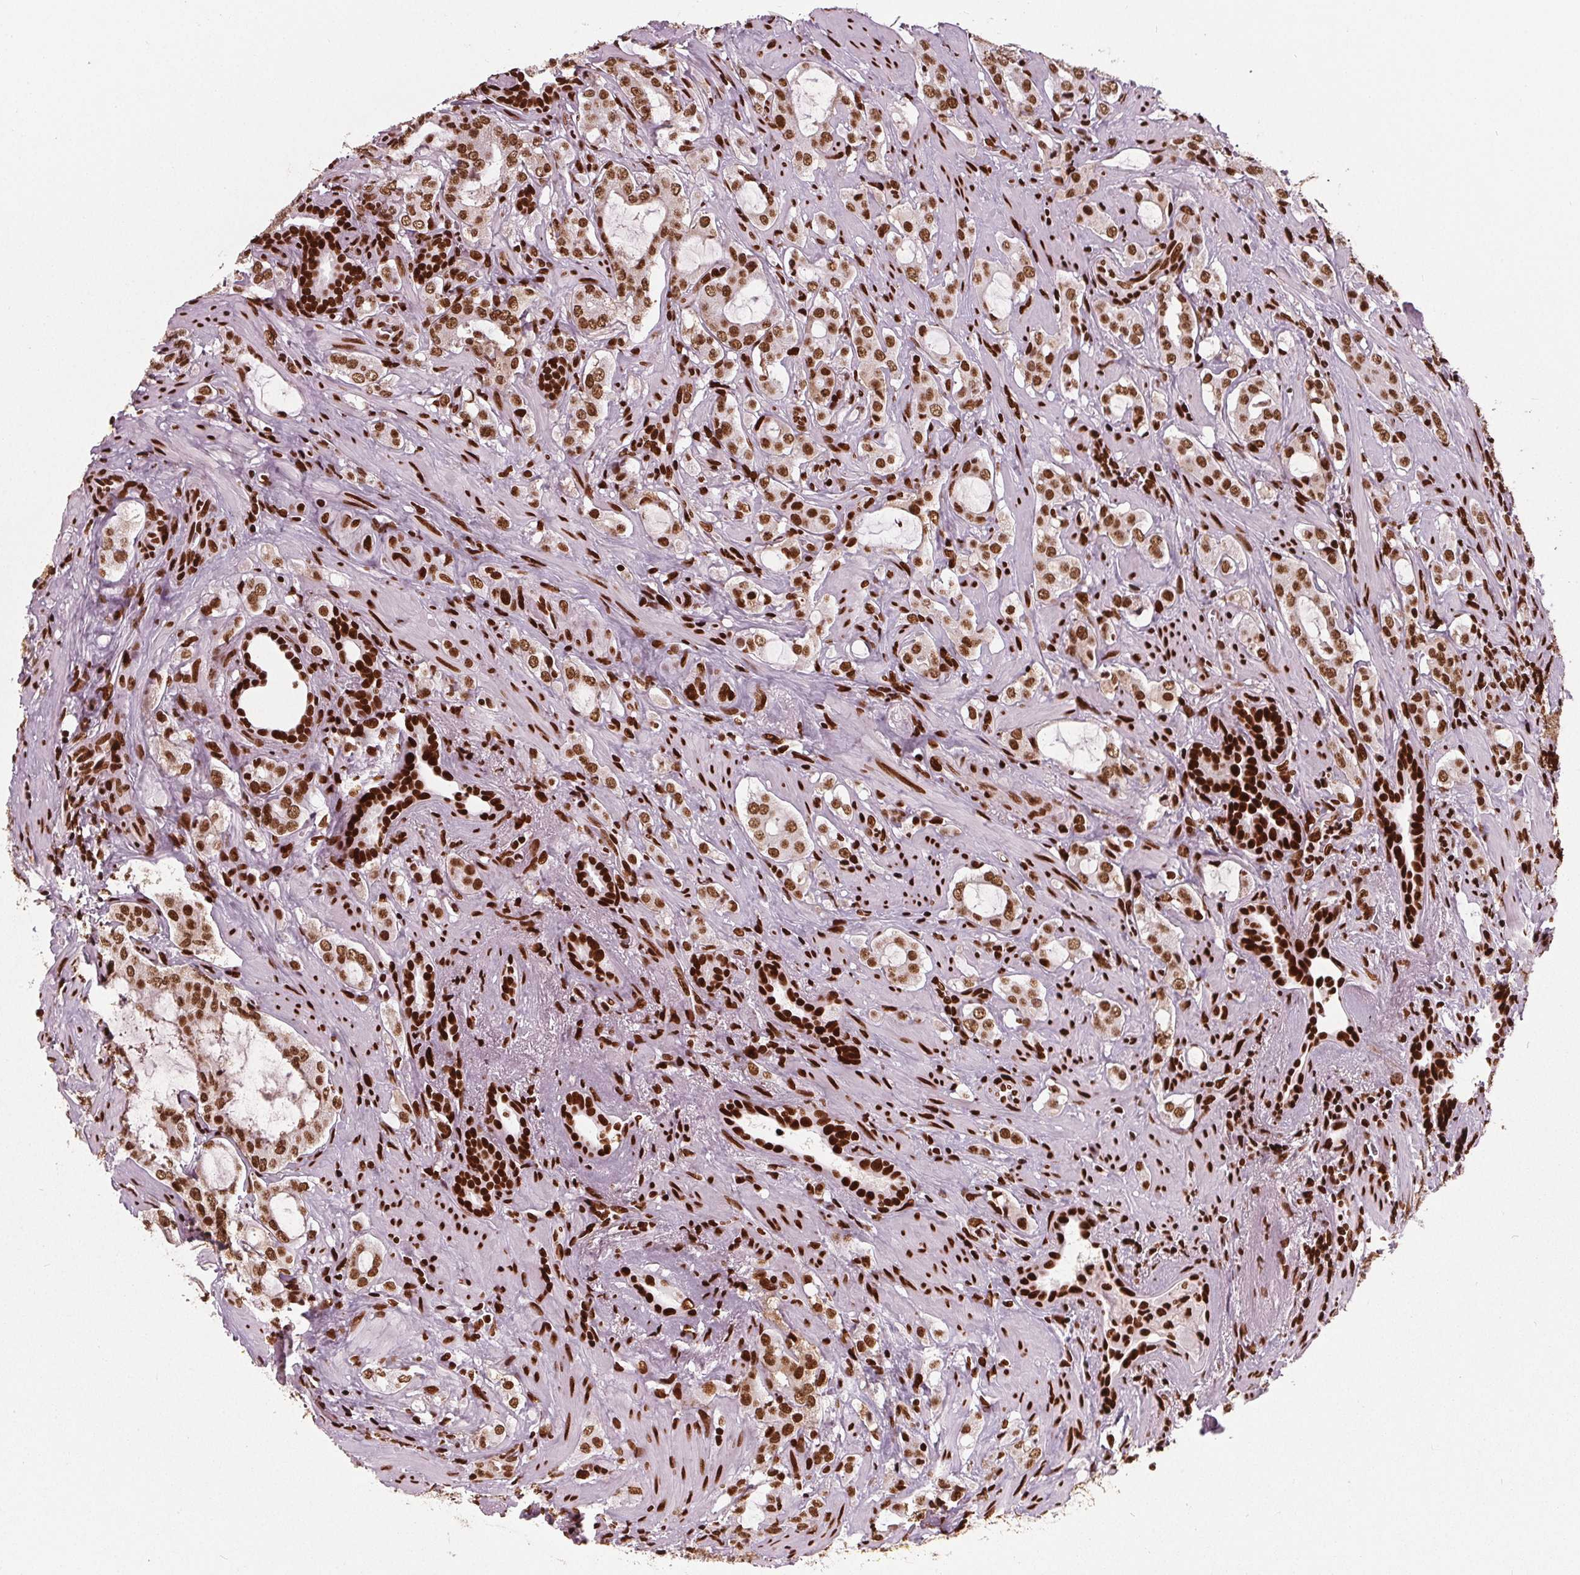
{"staining": {"intensity": "strong", "quantity": ">75%", "location": "nuclear"}, "tissue": "prostate cancer", "cell_type": "Tumor cells", "image_type": "cancer", "snomed": [{"axis": "morphology", "description": "Adenocarcinoma, NOS"}, {"axis": "topography", "description": "Prostate"}], "caption": "This is an image of IHC staining of prostate cancer, which shows strong staining in the nuclear of tumor cells.", "gene": "BRD4", "patient": {"sex": "male", "age": 66}}